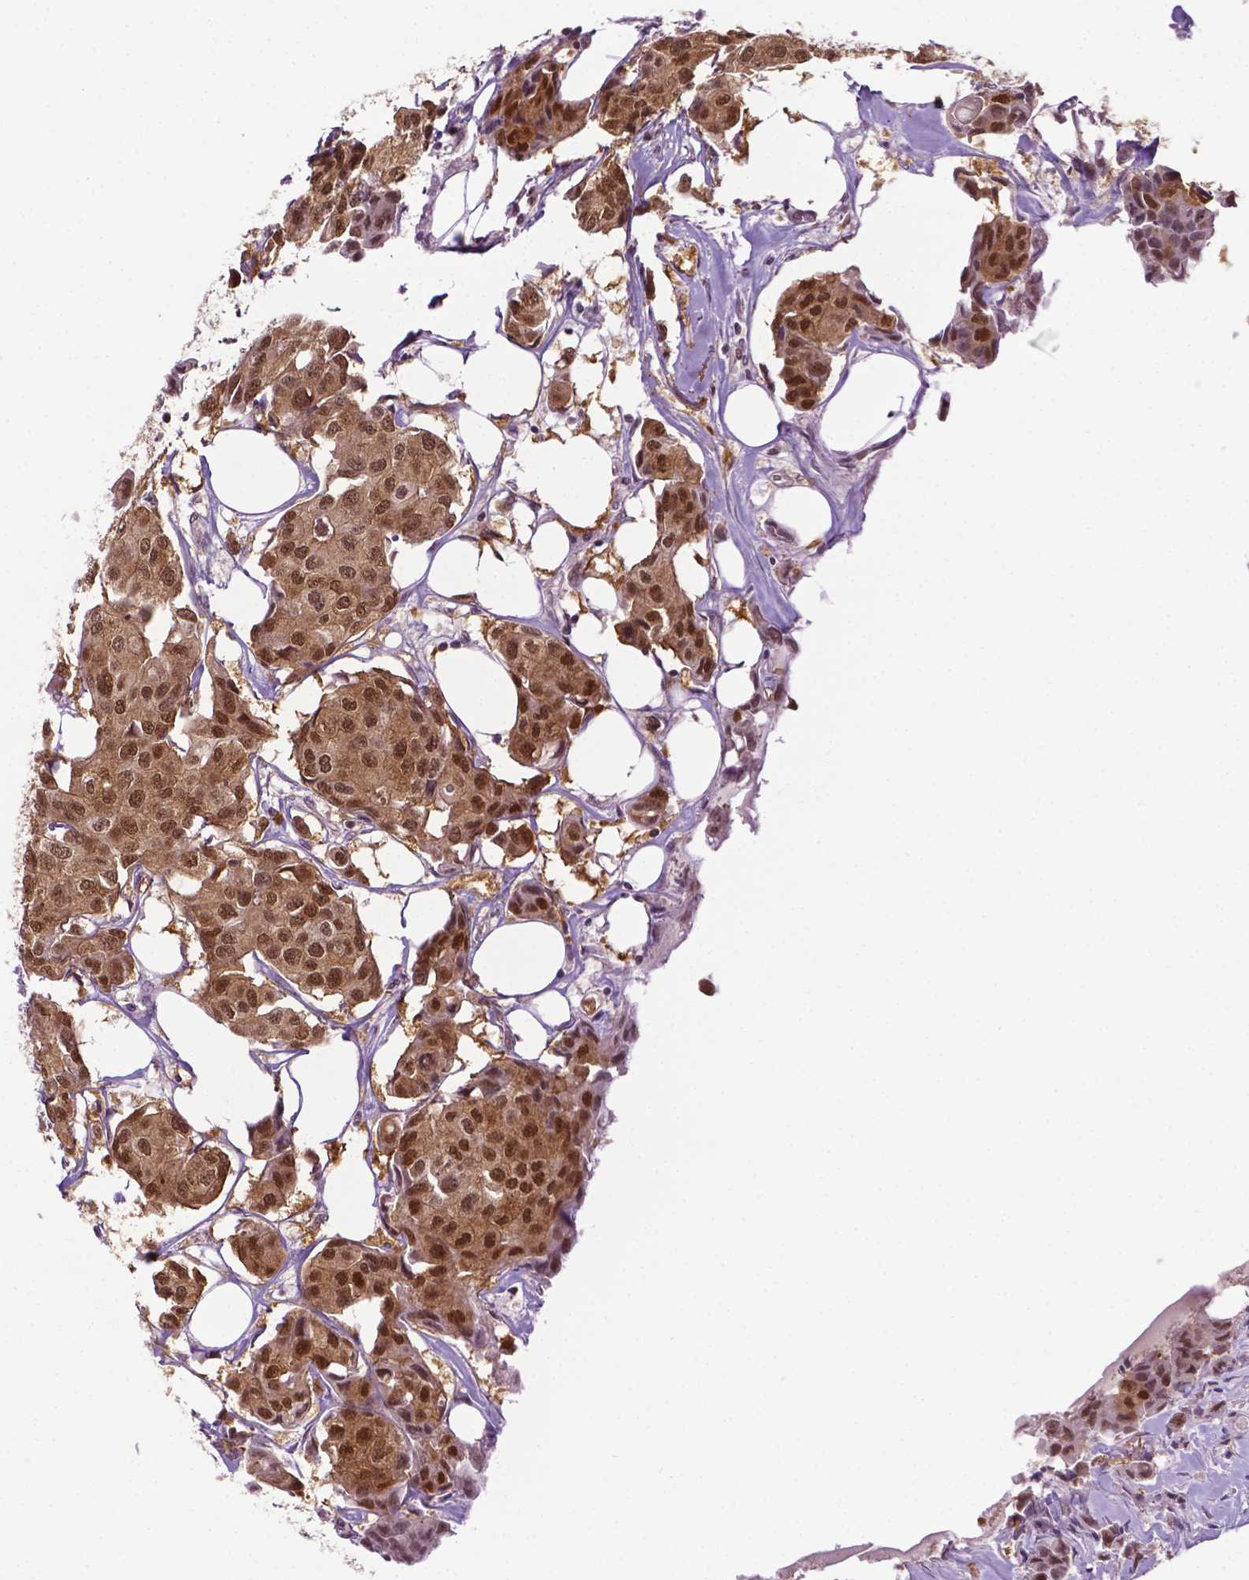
{"staining": {"intensity": "moderate", "quantity": ">75%", "location": "cytoplasmic/membranous,nuclear"}, "tissue": "breast cancer", "cell_type": "Tumor cells", "image_type": "cancer", "snomed": [{"axis": "morphology", "description": "Duct carcinoma"}, {"axis": "topography", "description": "Breast"}, {"axis": "topography", "description": "Lymph node"}], "caption": "Brown immunohistochemical staining in breast cancer displays moderate cytoplasmic/membranous and nuclear expression in approximately >75% of tumor cells. (Brightfield microscopy of DAB IHC at high magnification).", "gene": "UBQLN4", "patient": {"sex": "female", "age": 80}}